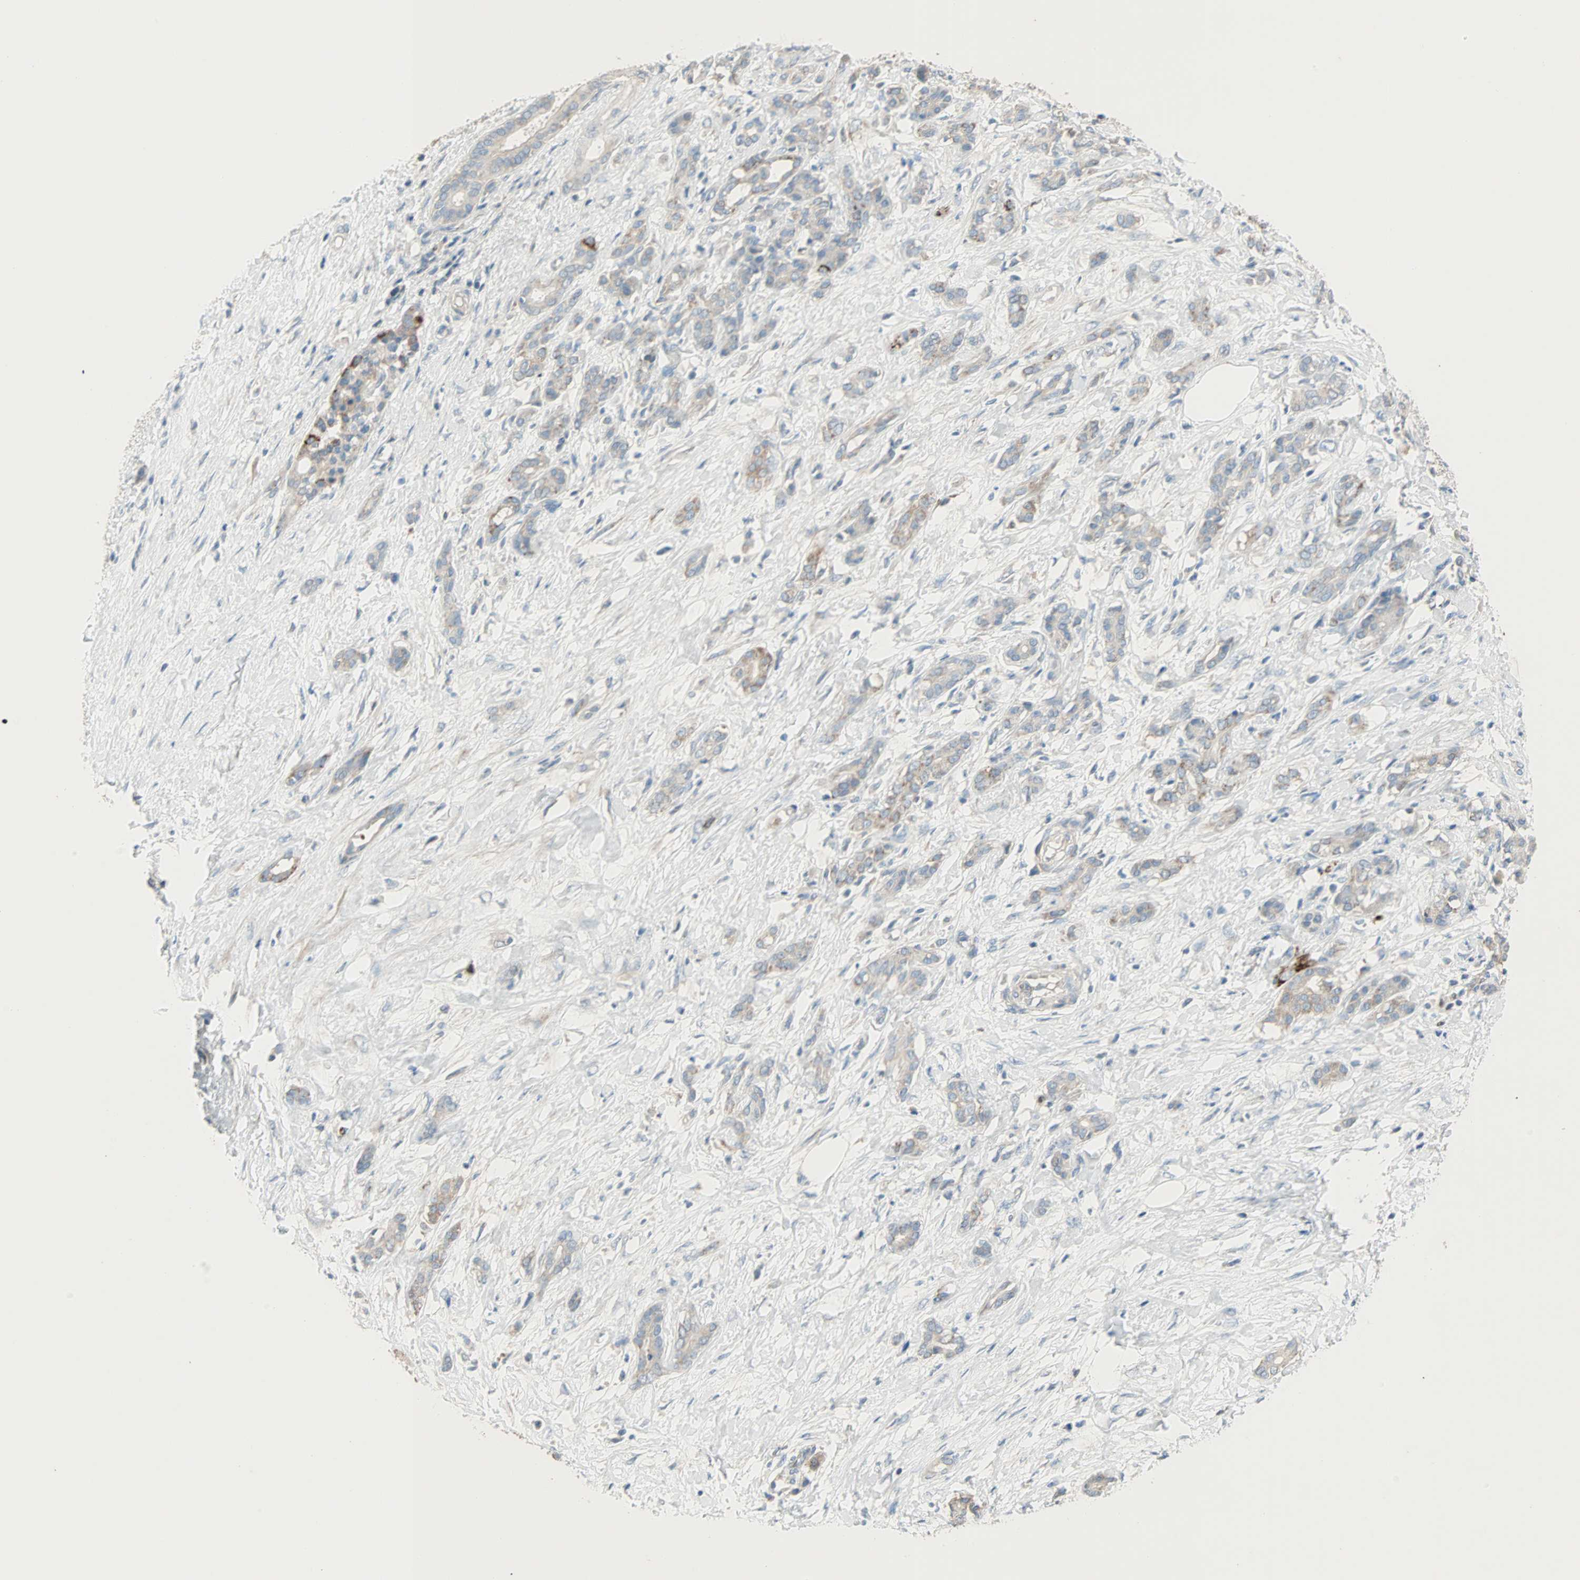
{"staining": {"intensity": "weak", "quantity": "25%-75%", "location": "cytoplasmic/membranous"}, "tissue": "pancreatic cancer", "cell_type": "Tumor cells", "image_type": "cancer", "snomed": [{"axis": "morphology", "description": "Adenocarcinoma, NOS"}, {"axis": "topography", "description": "Pancreas"}], "caption": "Immunohistochemistry (DAB (3,3'-diaminobenzidine)) staining of human pancreatic cancer (adenocarcinoma) reveals weak cytoplasmic/membranous protein expression in about 25%-75% of tumor cells. (Stains: DAB (3,3'-diaminobenzidine) in brown, nuclei in blue, Microscopy: brightfield microscopy at high magnification).", "gene": "ACVRL1", "patient": {"sex": "male", "age": 41}}